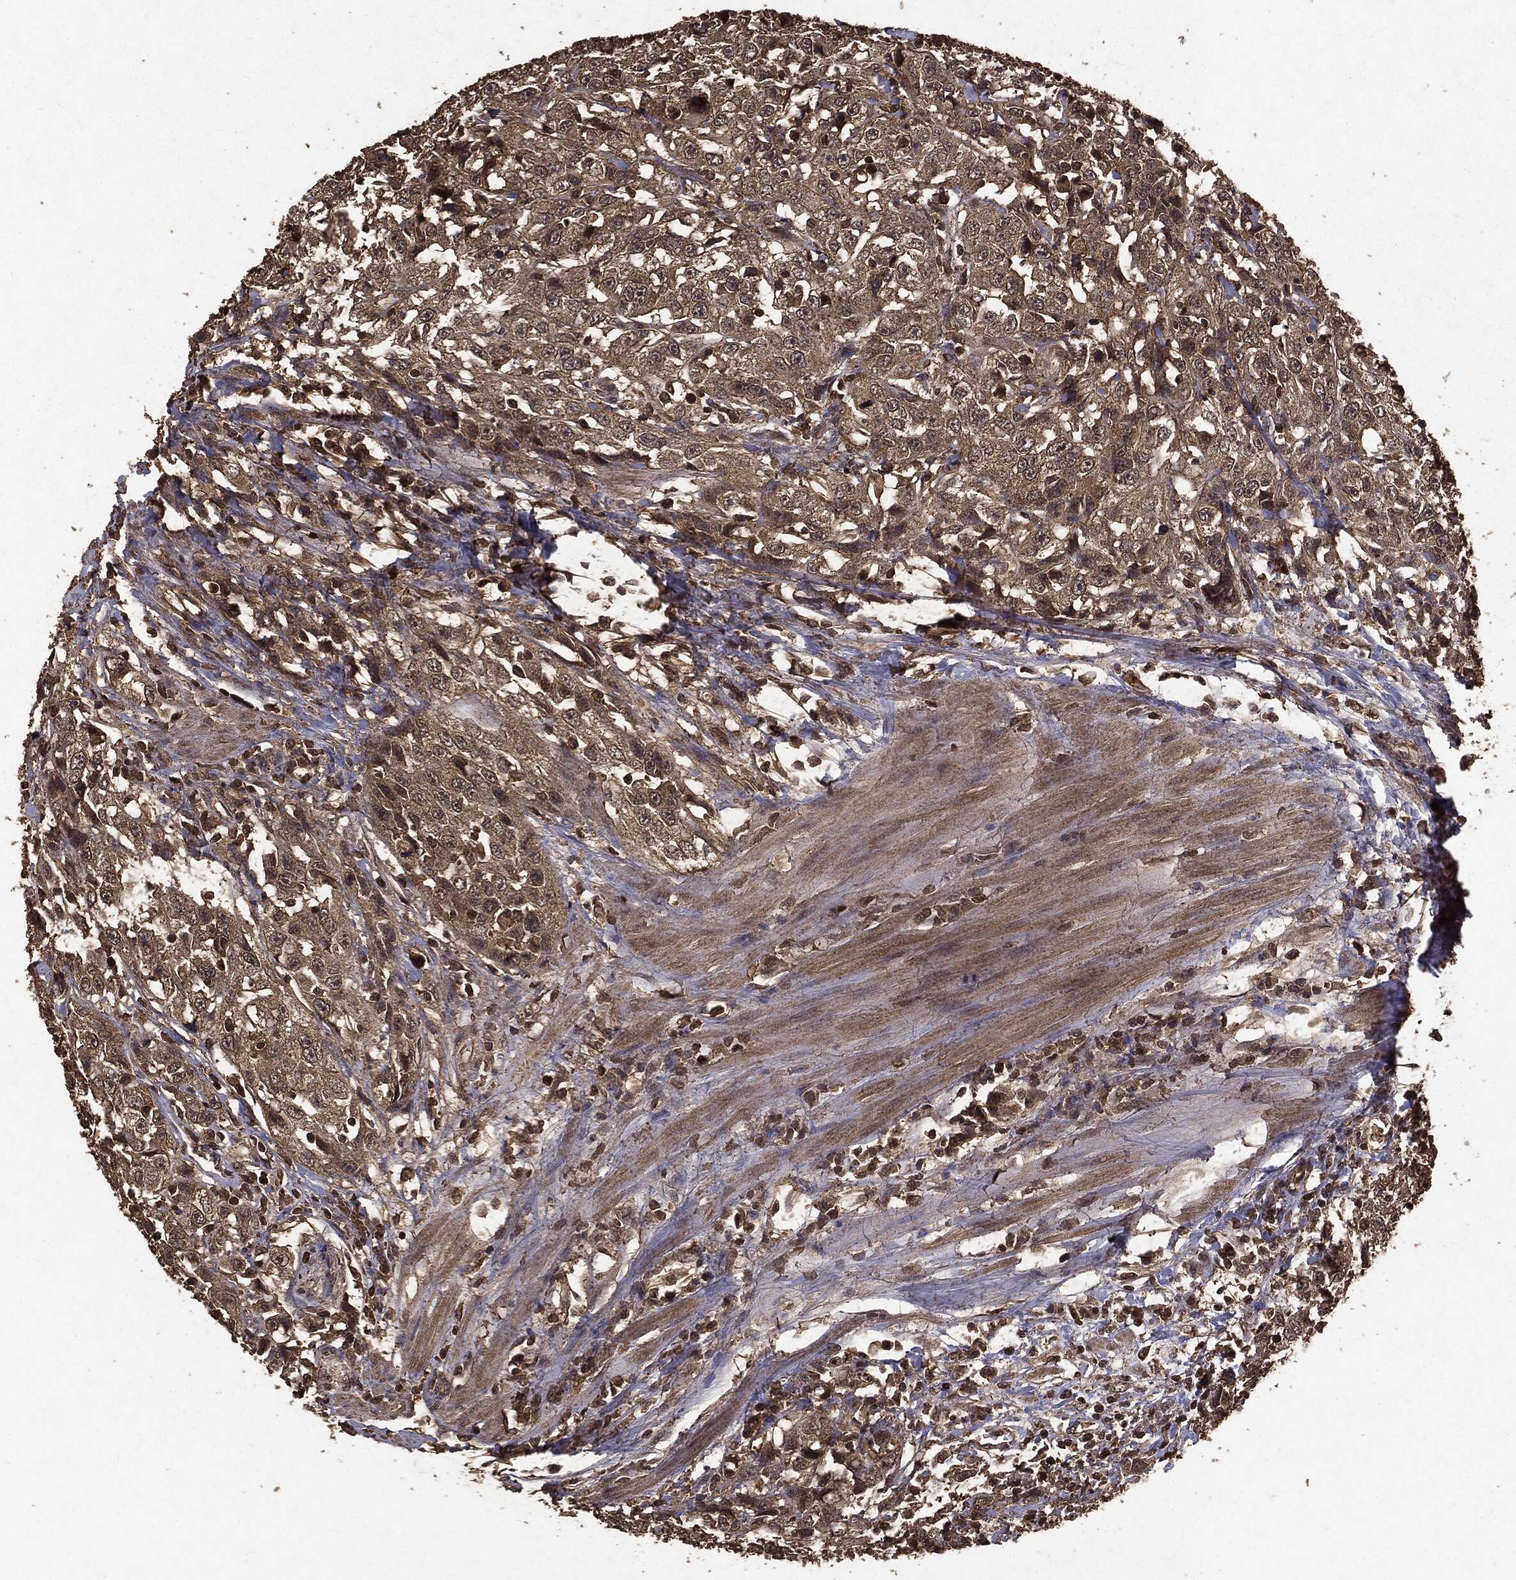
{"staining": {"intensity": "moderate", "quantity": "25%-75%", "location": "cytoplasmic/membranous"}, "tissue": "urothelial cancer", "cell_type": "Tumor cells", "image_type": "cancer", "snomed": [{"axis": "morphology", "description": "Urothelial carcinoma, NOS"}, {"axis": "morphology", "description": "Urothelial carcinoma, High grade"}, {"axis": "topography", "description": "Urinary bladder"}], "caption": "Immunohistochemistry staining of urothelial cancer, which demonstrates medium levels of moderate cytoplasmic/membranous positivity in about 25%-75% of tumor cells indicating moderate cytoplasmic/membranous protein staining. The staining was performed using DAB (brown) for protein detection and nuclei were counterstained in hematoxylin (blue).", "gene": "NME1", "patient": {"sex": "female", "age": 73}}